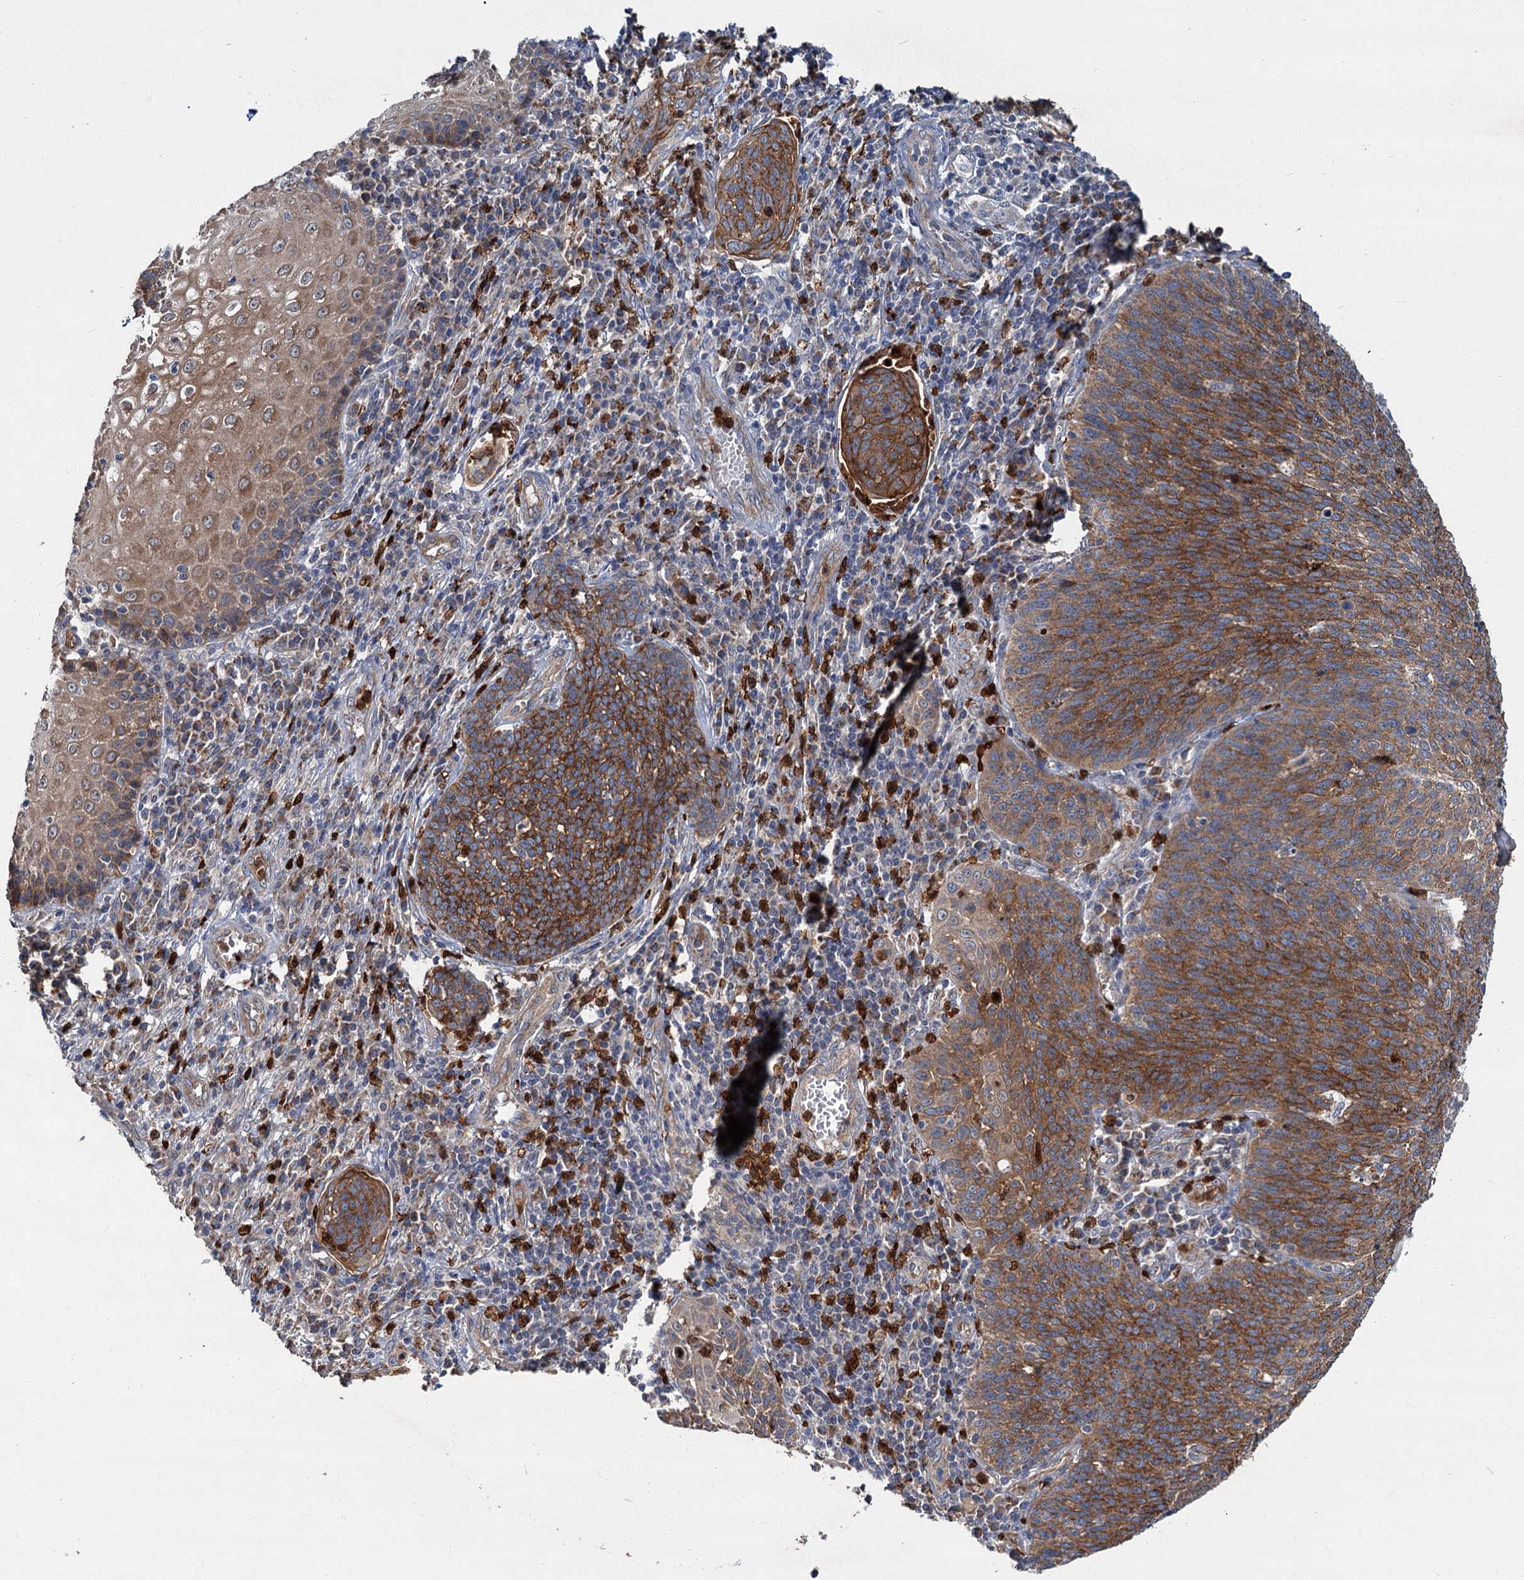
{"staining": {"intensity": "moderate", "quantity": ">75%", "location": "cytoplasmic/membranous"}, "tissue": "cervical cancer", "cell_type": "Tumor cells", "image_type": "cancer", "snomed": [{"axis": "morphology", "description": "Squamous cell carcinoma, NOS"}, {"axis": "topography", "description": "Cervix"}], "caption": "Cervical cancer (squamous cell carcinoma) tissue shows moderate cytoplasmic/membranous positivity in approximately >75% of tumor cells, visualized by immunohistochemistry.", "gene": "DYNC2H1", "patient": {"sex": "female", "age": 34}}